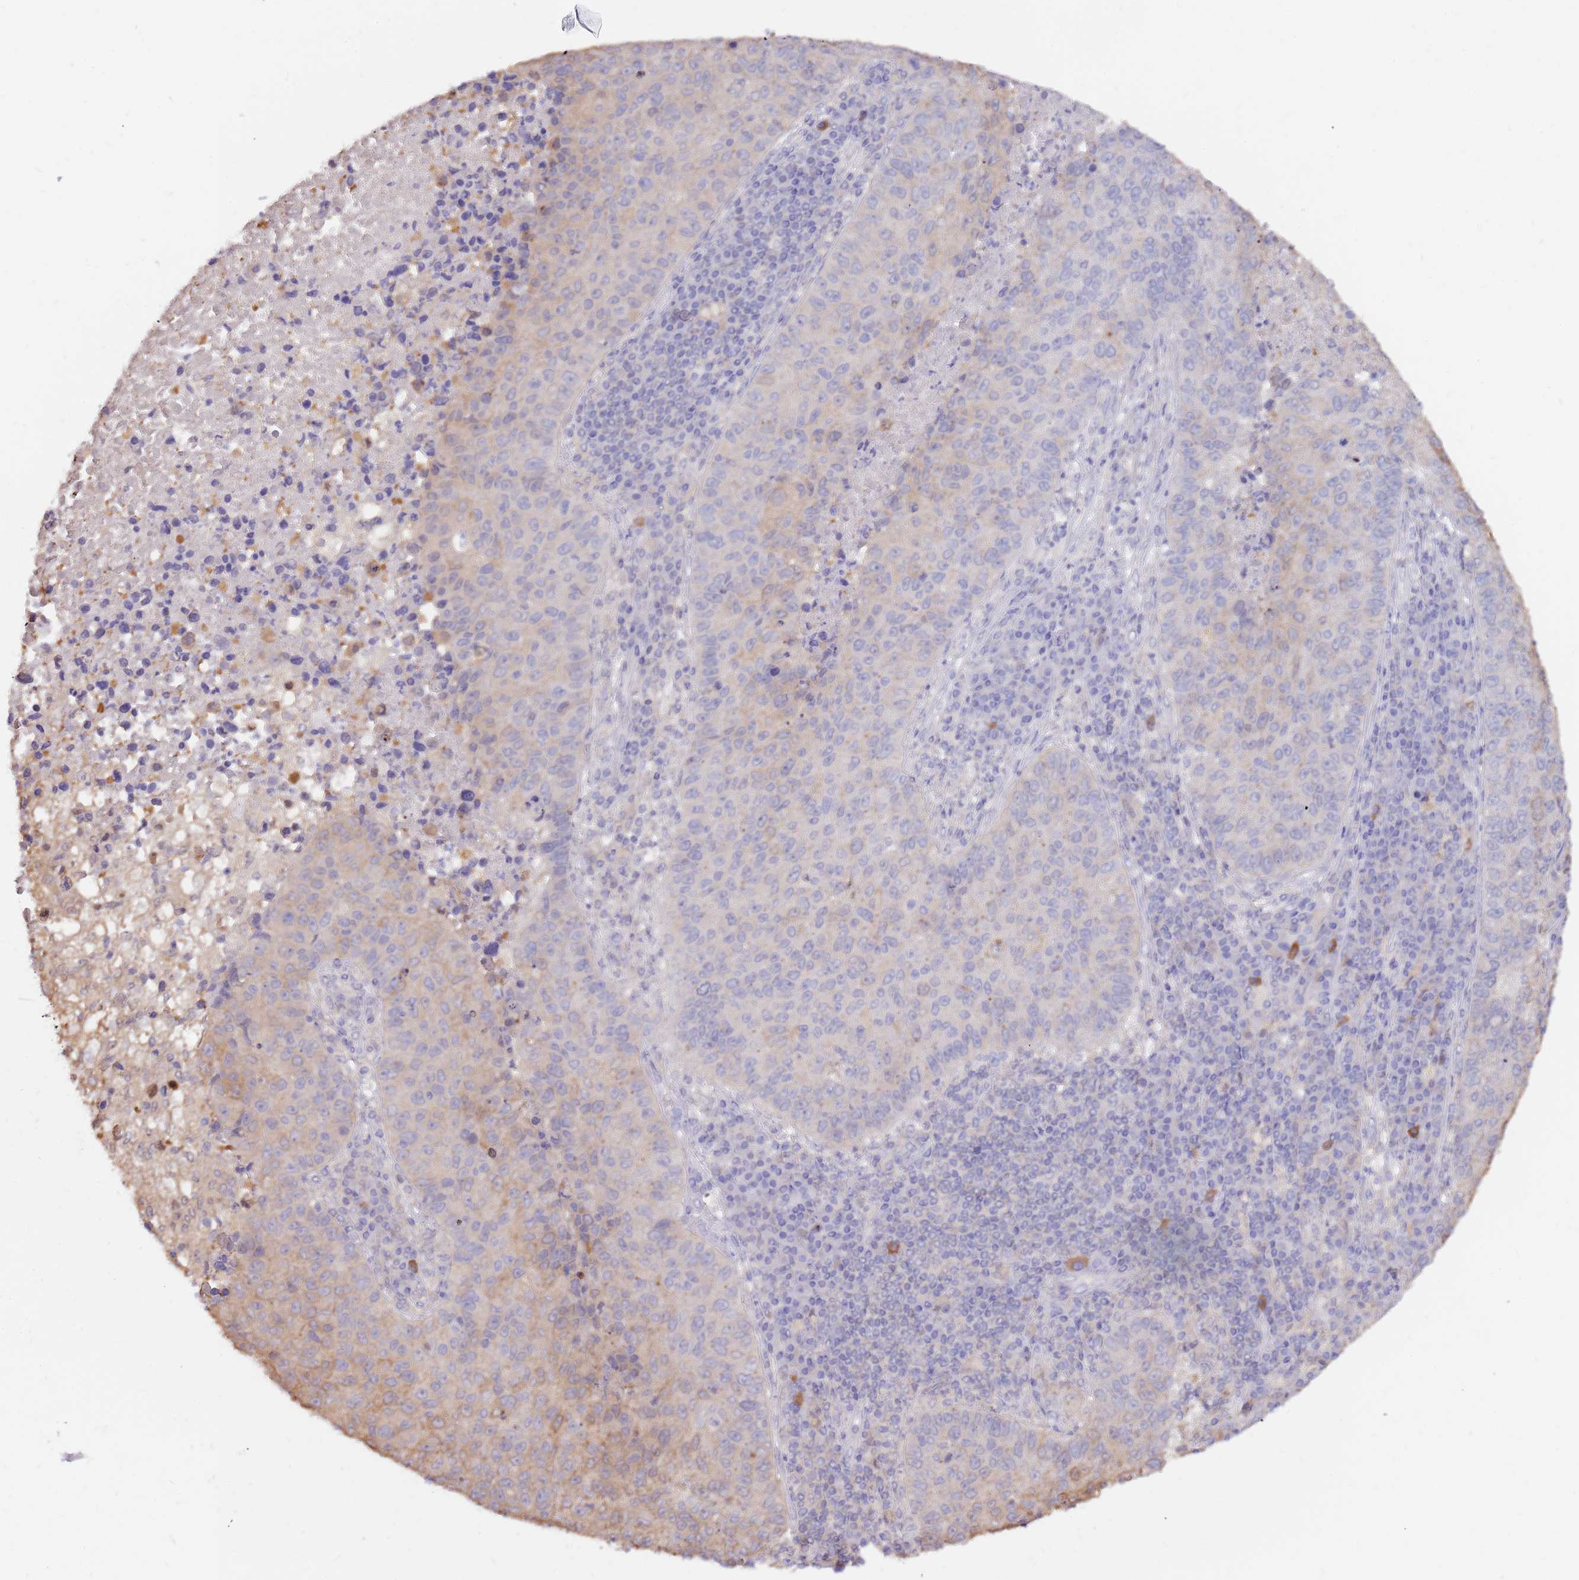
{"staining": {"intensity": "moderate", "quantity": "<25%", "location": "cytoplasmic/membranous"}, "tissue": "lung cancer", "cell_type": "Tumor cells", "image_type": "cancer", "snomed": [{"axis": "morphology", "description": "Squamous cell carcinoma, NOS"}, {"axis": "topography", "description": "Lung"}], "caption": "Moderate cytoplasmic/membranous protein staining is present in approximately <25% of tumor cells in lung cancer.", "gene": "AP5S1", "patient": {"sex": "male", "age": 73}}